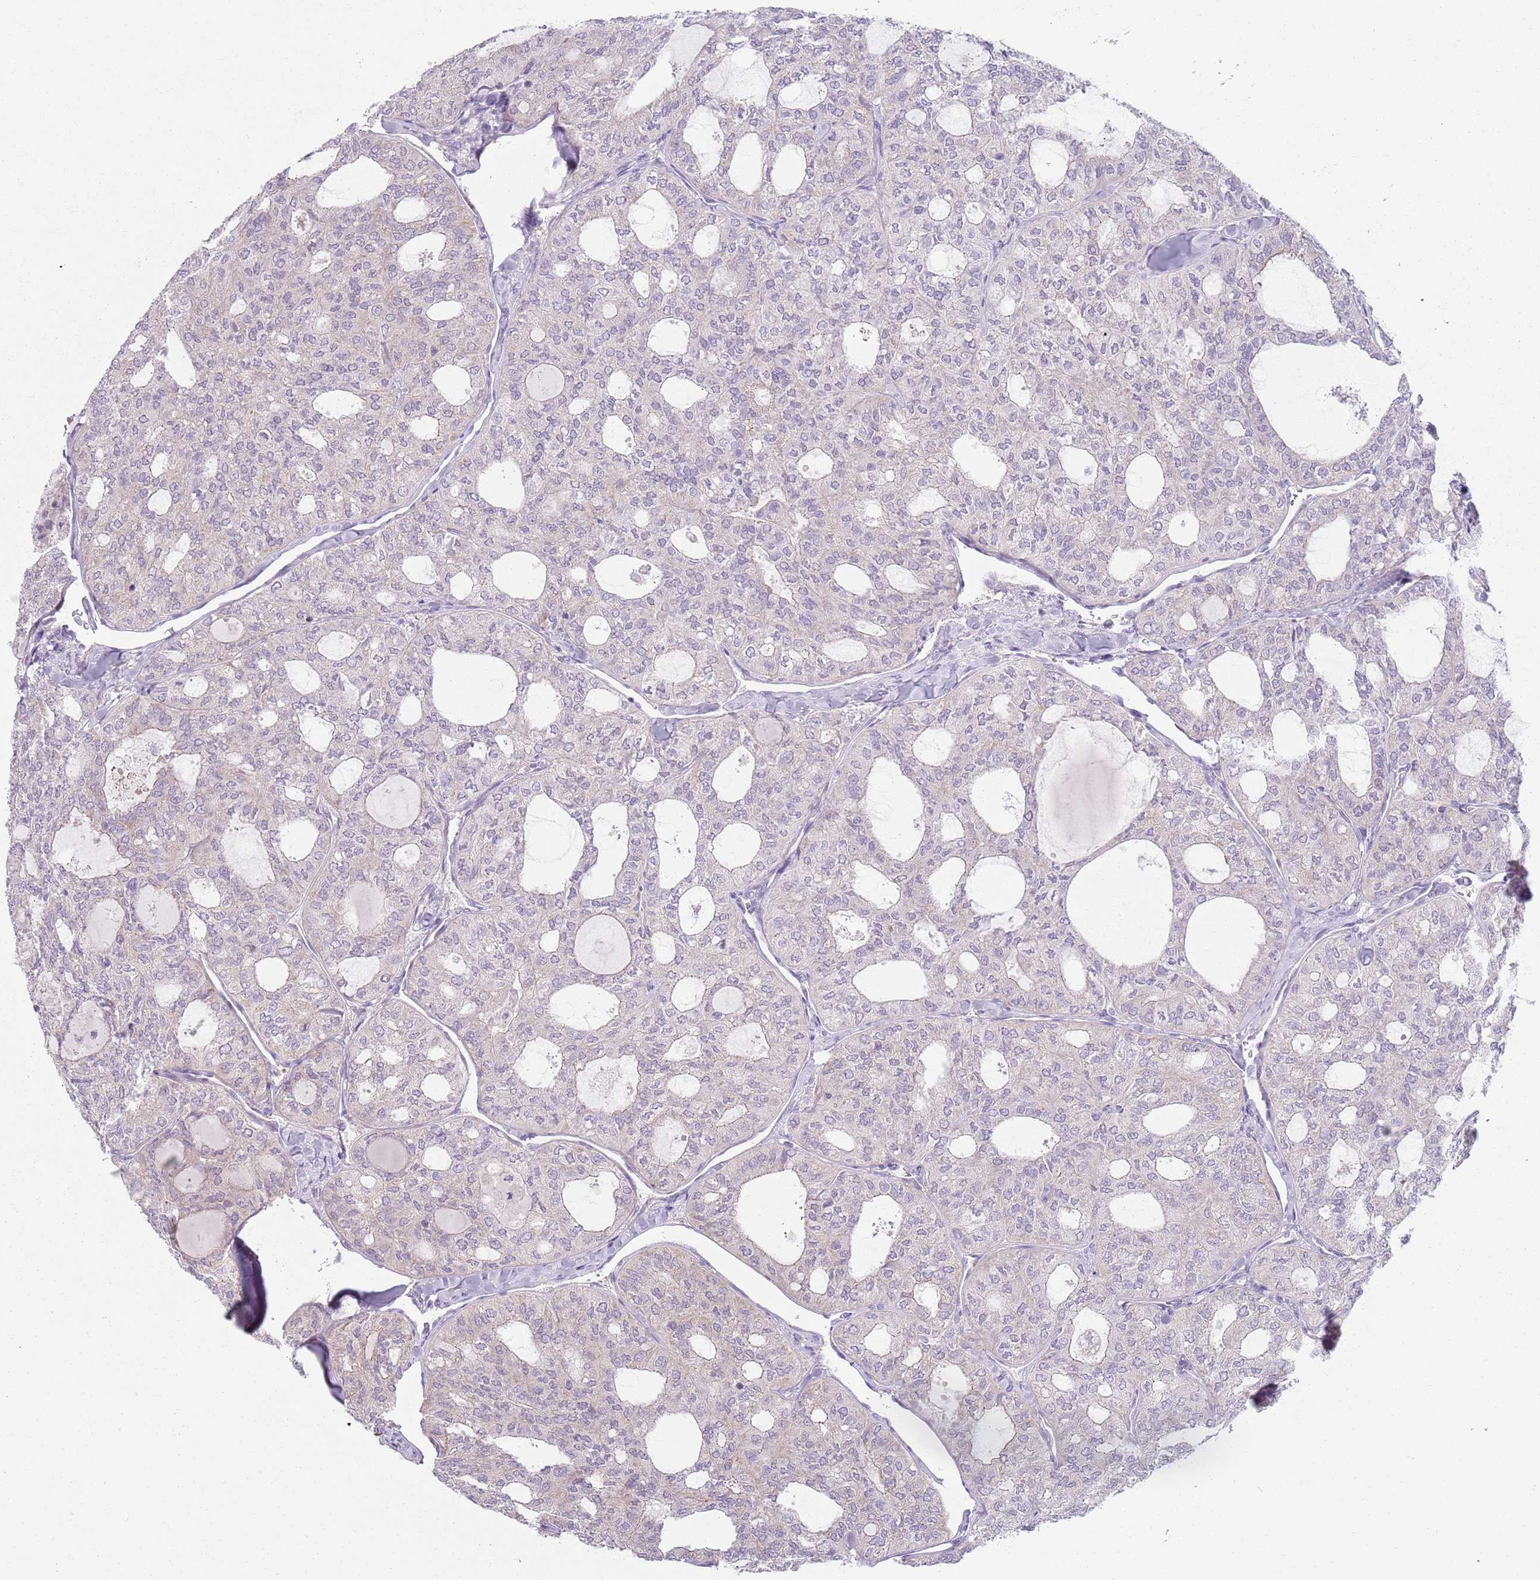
{"staining": {"intensity": "negative", "quantity": "none", "location": "none"}, "tissue": "thyroid cancer", "cell_type": "Tumor cells", "image_type": "cancer", "snomed": [{"axis": "morphology", "description": "Follicular adenoma carcinoma, NOS"}, {"axis": "topography", "description": "Thyroid gland"}], "caption": "Immunohistochemistry histopathology image of neoplastic tissue: thyroid cancer (follicular adenoma carcinoma) stained with DAB (3,3'-diaminobenzidine) exhibits no significant protein positivity in tumor cells. (IHC, brightfield microscopy, high magnification).", "gene": "SLC26A6", "patient": {"sex": "male", "age": 75}}